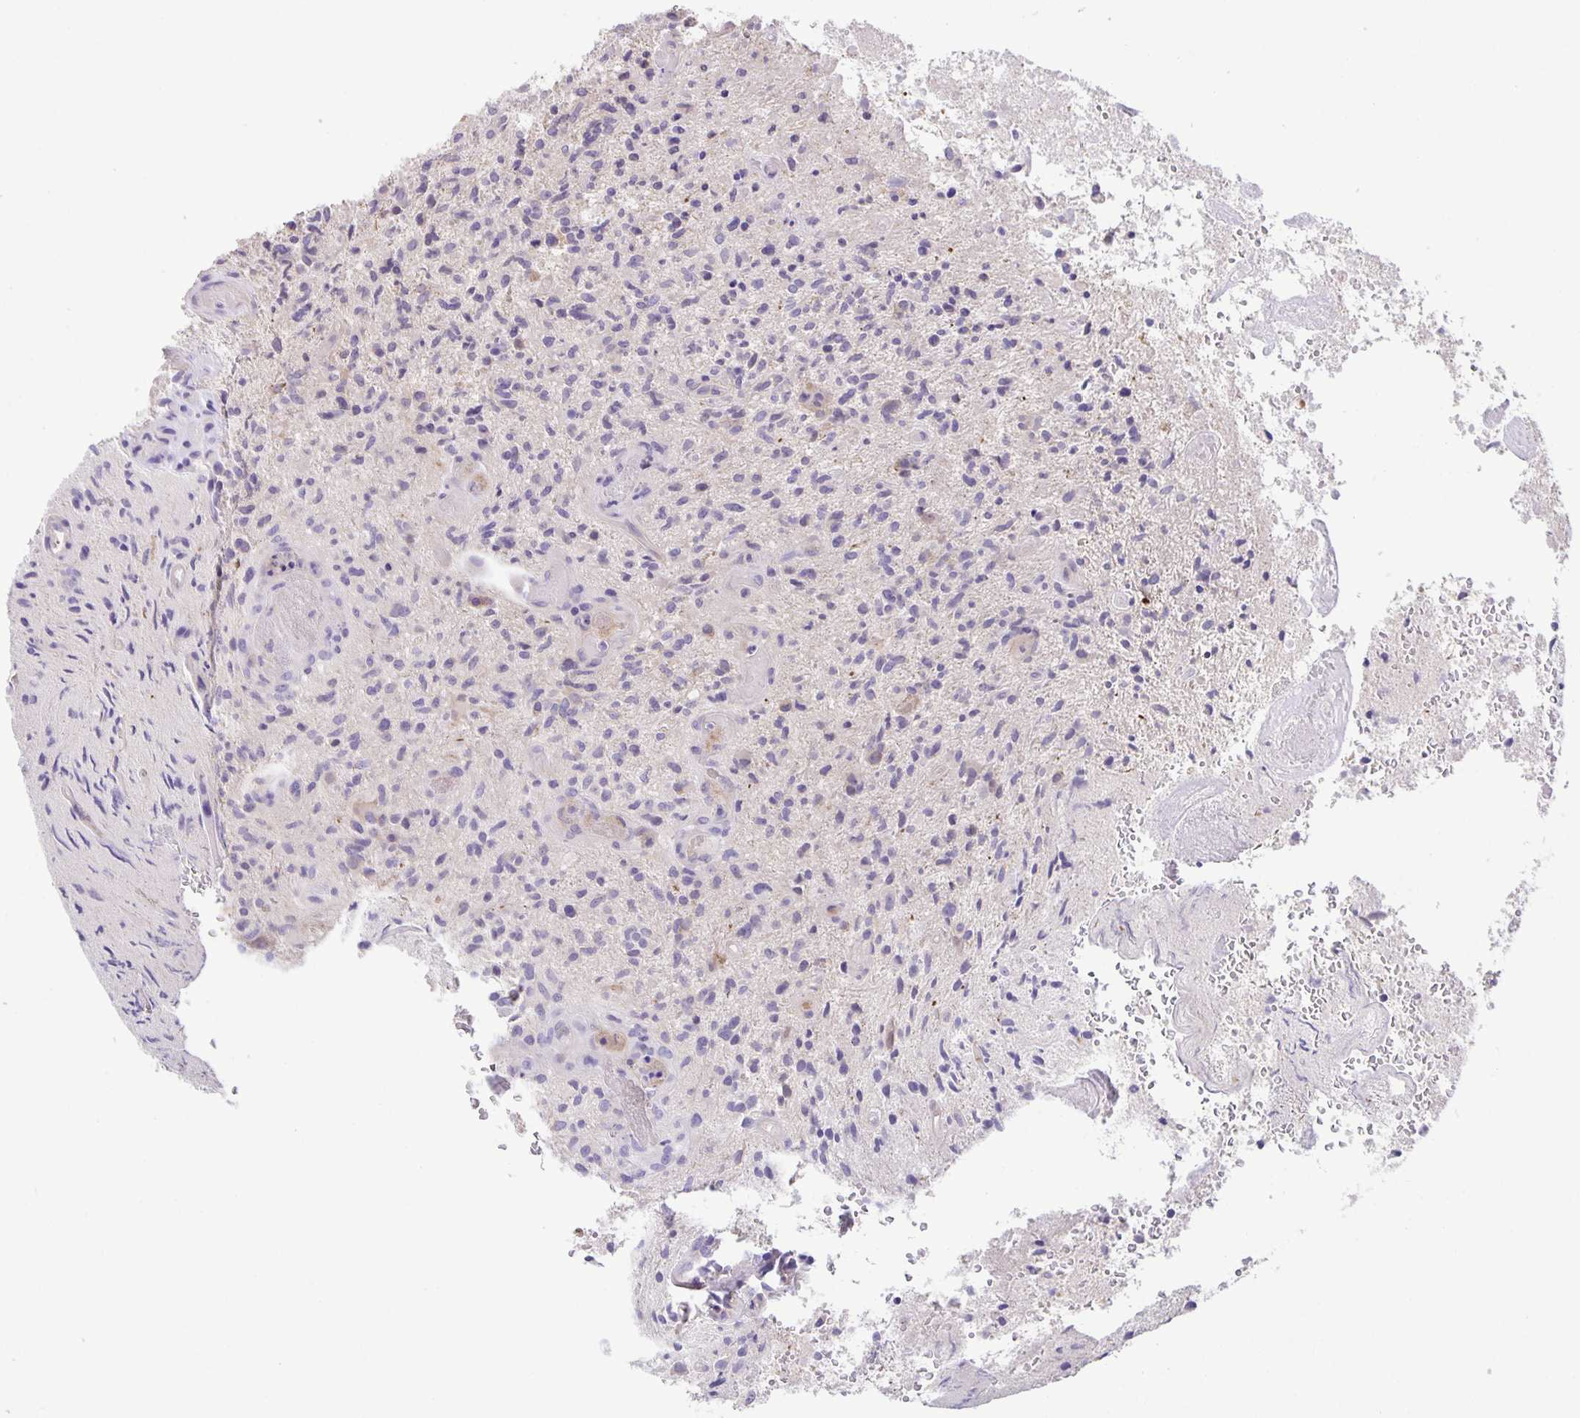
{"staining": {"intensity": "negative", "quantity": "none", "location": "none"}, "tissue": "glioma", "cell_type": "Tumor cells", "image_type": "cancer", "snomed": [{"axis": "morphology", "description": "Glioma, malignant, High grade"}, {"axis": "topography", "description": "Brain"}], "caption": "The micrograph displays no staining of tumor cells in glioma.", "gene": "PTPN3", "patient": {"sex": "male", "age": 55}}